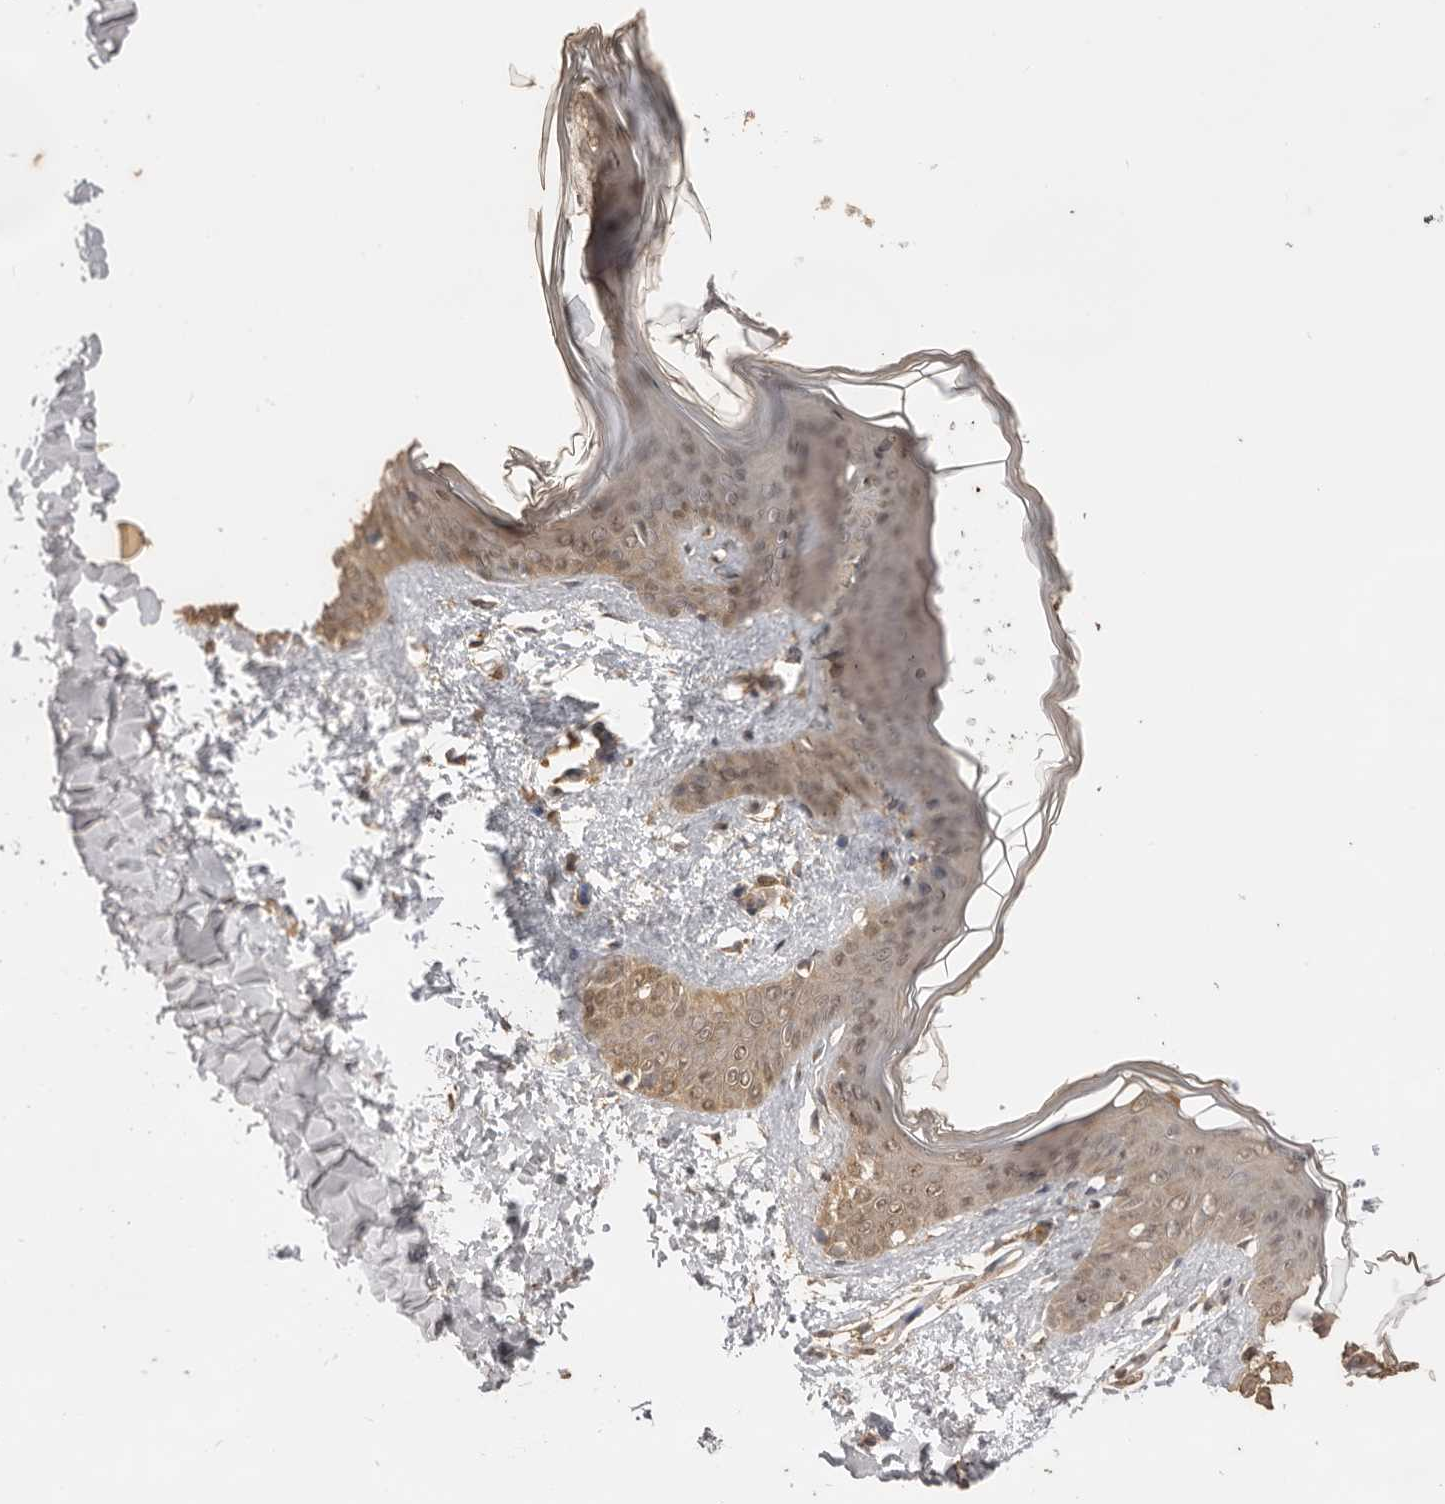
{"staining": {"intensity": "negative", "quantity": "none", "location": "none"}, "tissue": "skin", "cell_type": "Fibroblasts", "image_type": "normal", "snomed": [{"axis": "morphology", "description": "Normal tissue, NOS"}, {"axis": "topography", "description": "Skin"}], "caption": "Histopathology image shows no protein expression in fibroblasts of unremarkable skin.", "gene": "JAG2", "patient": {"sex": "female", "age": 17}}